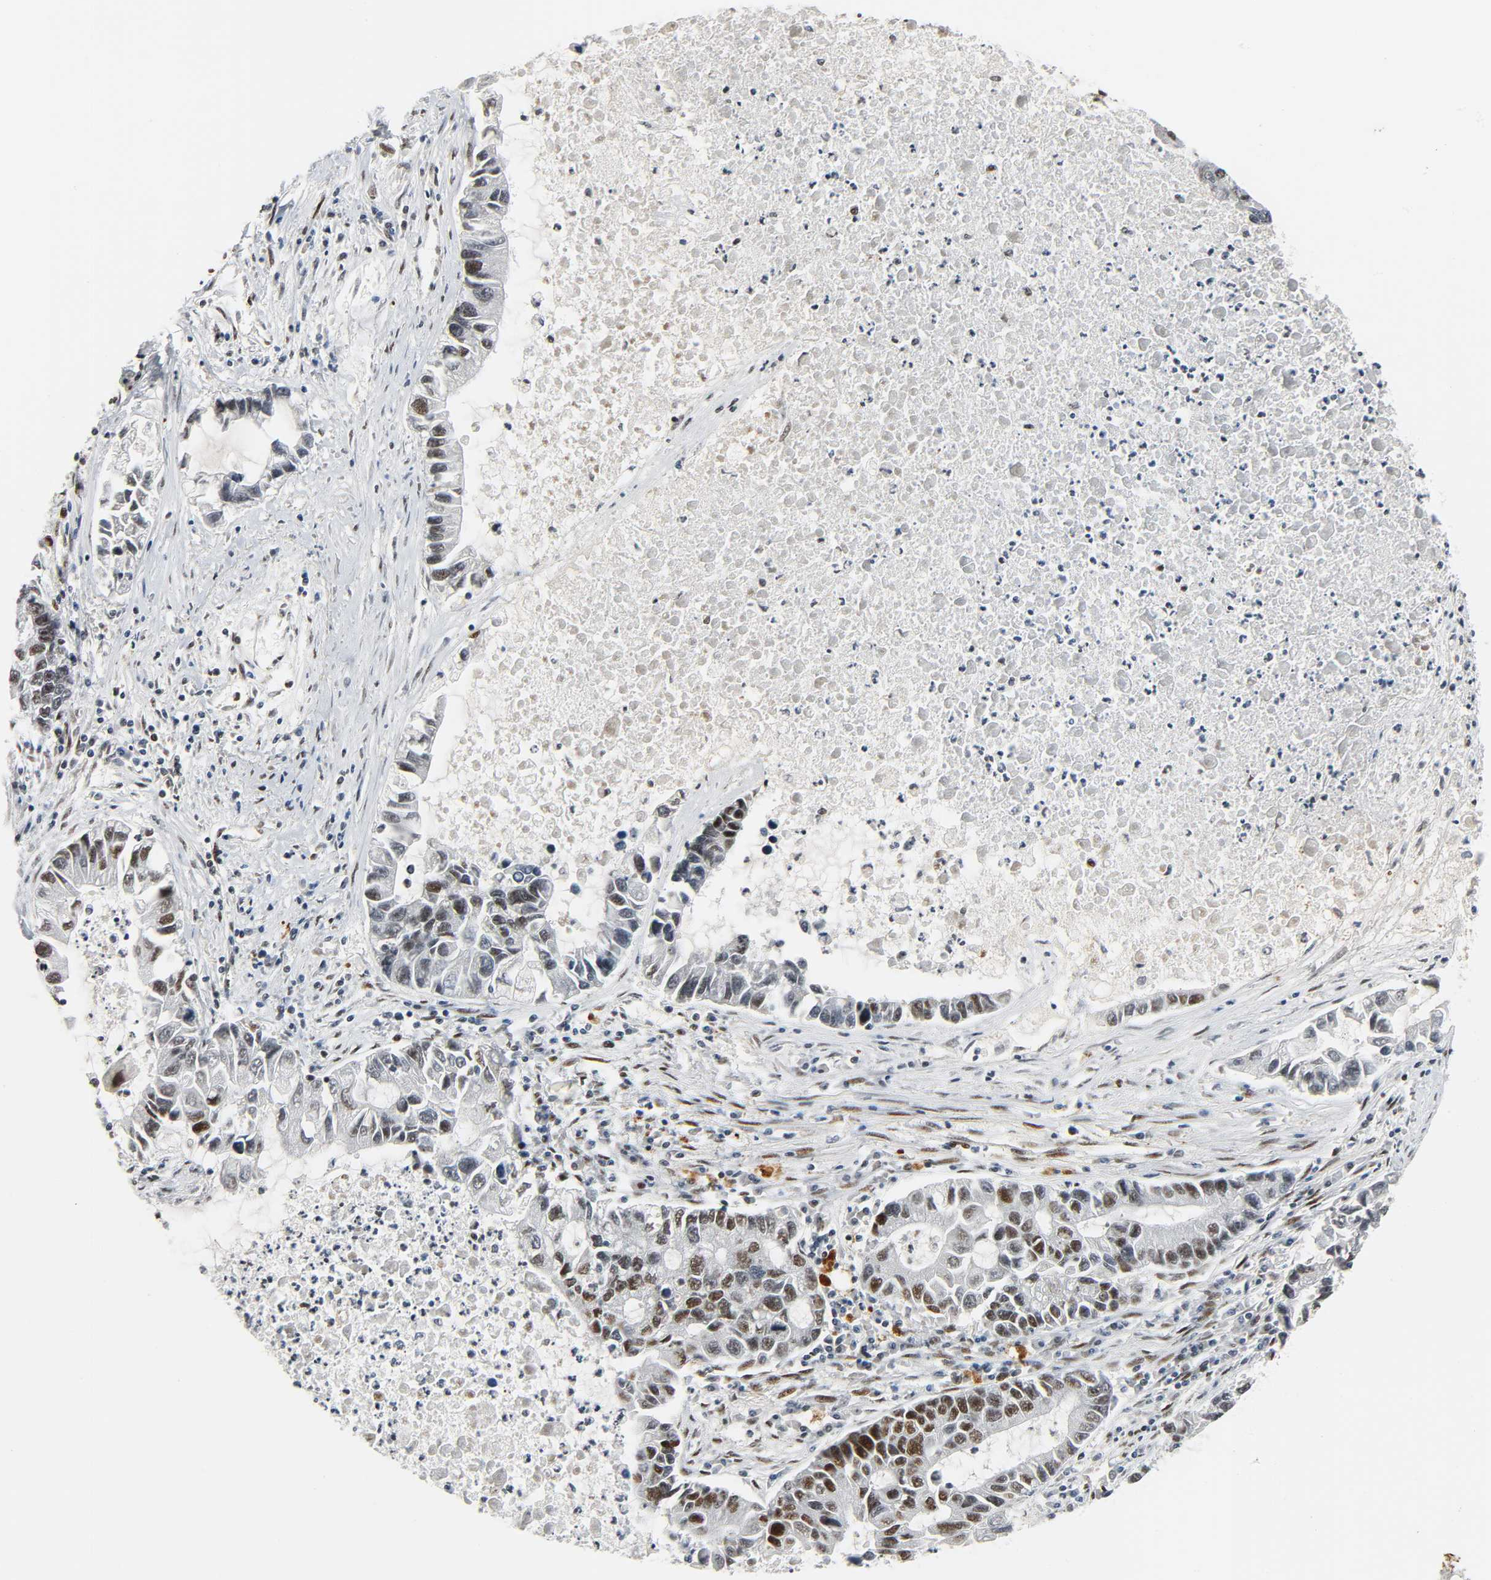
{"staining": {"intensity": "strong", "quantity": "25%-75%", "location": "nuclear"}, "tissue": "lung cancer", "cell_type": "Tumor cells", "image_type": "cancer", "snomed": [{"axis": "morphology", "description": "Adenocarcinoma, NOS"}, {"axis": "topography", "description": "Lung"}], "caption": "Lung cancer (adenocarcinoma) stained with DAB (3,3'-diaminobenzidine) immunohistochemistry (IHC) reveals high levels of strong nuclear staining in about 25%-75% of tumor cells.", "gene": "CDK9", "patient": {"sex": "female", "age": 51}}